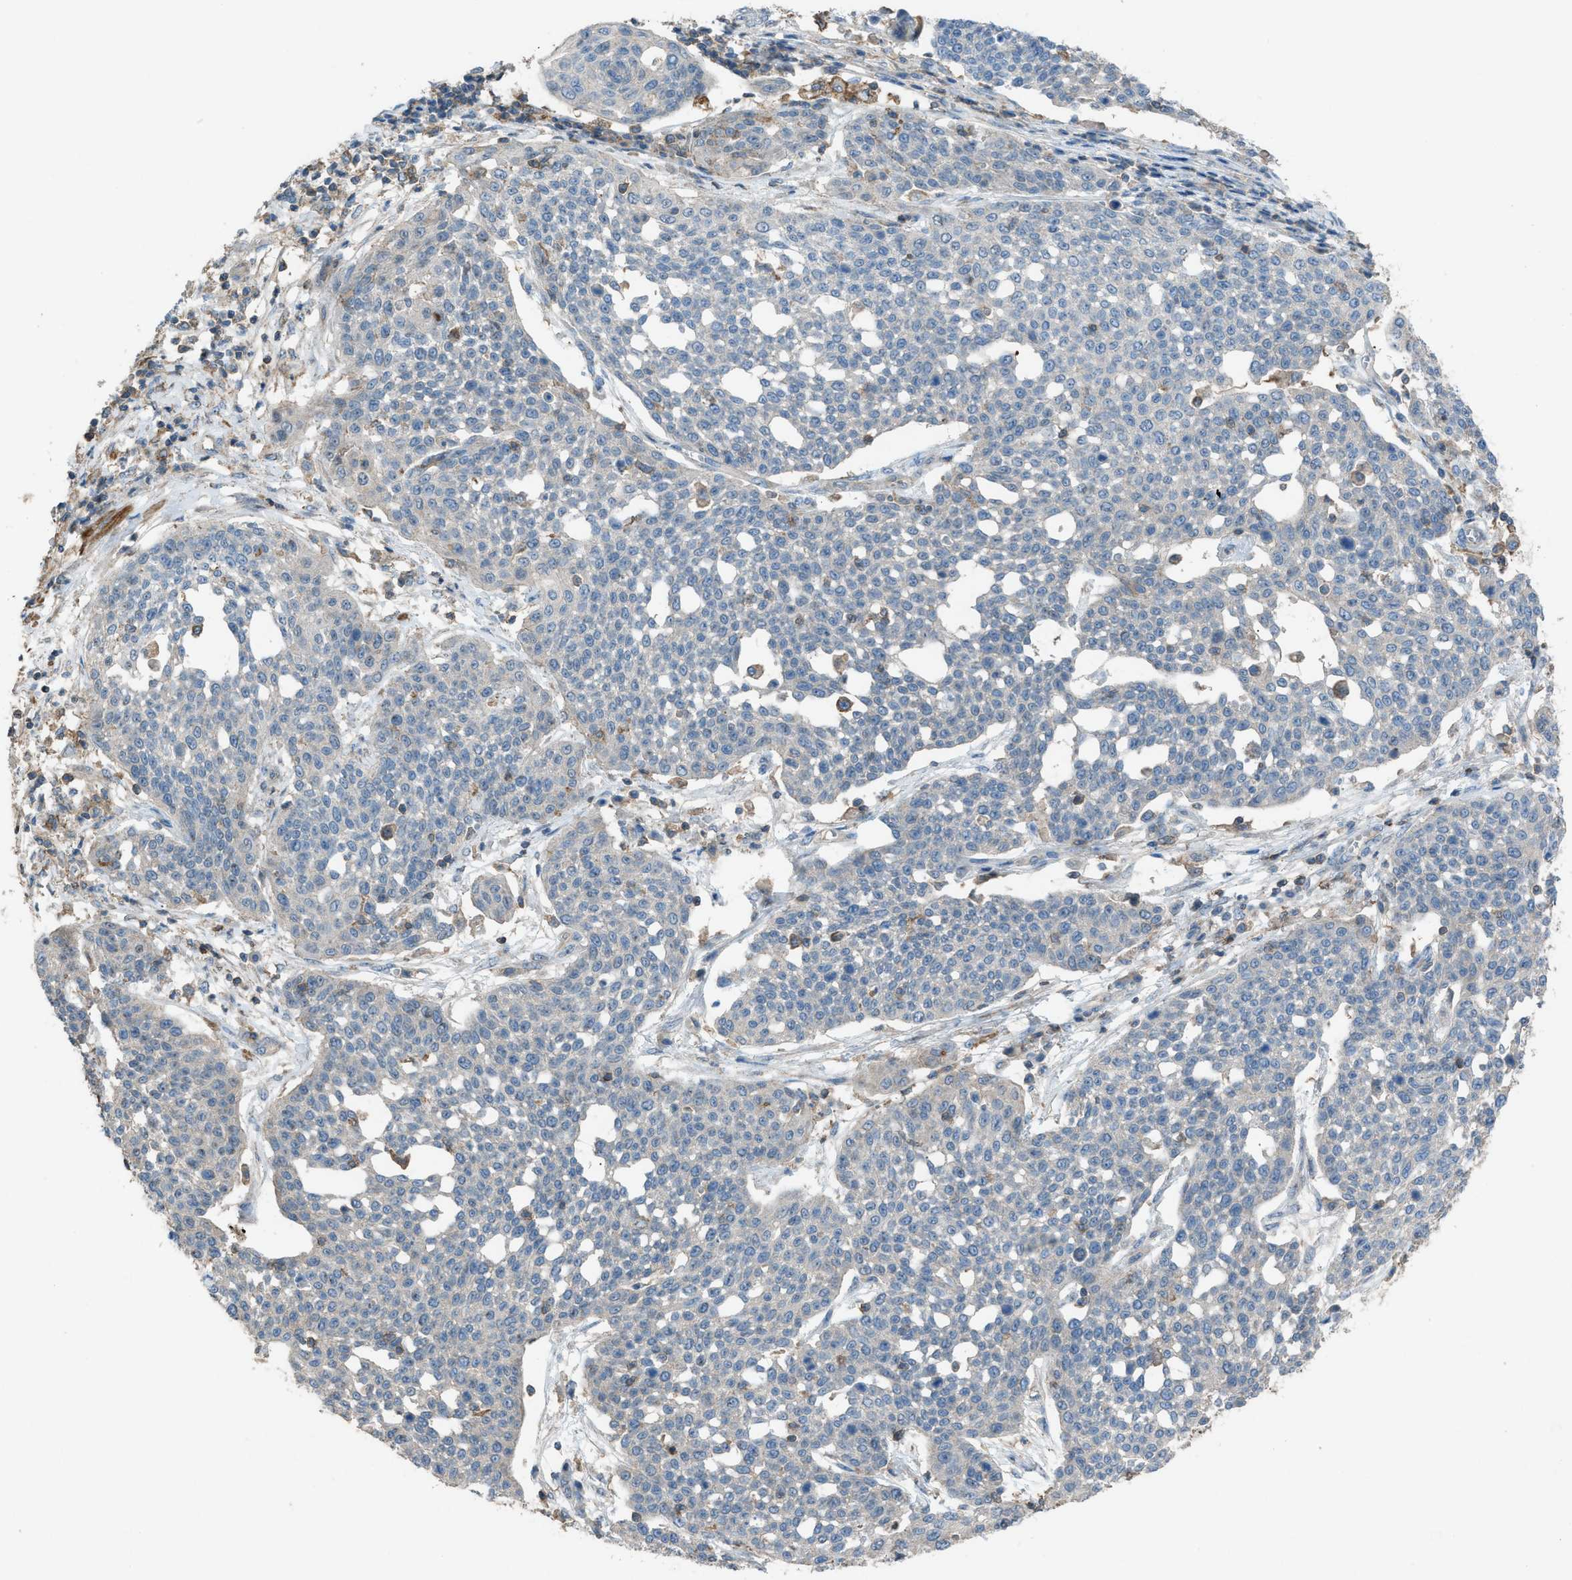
{"staining": {"intensity": "negative", "quantity": "none", "location": "none"}, "tissue": "cervical cancer", "cell_type": "Tumor cells", "image_type": "cancer", "snomed": [{"axis": "morphology", "description": "Squamous cell carcinoma, NOS"}, {"axis": "topography", "description": "Cervix"}], "caption": "An image of cervical cancer stained for a protein exhibits no brown staining in tumor cells.", "gene": "NCK2", "patient": {"sex": "female", "age": 34}}